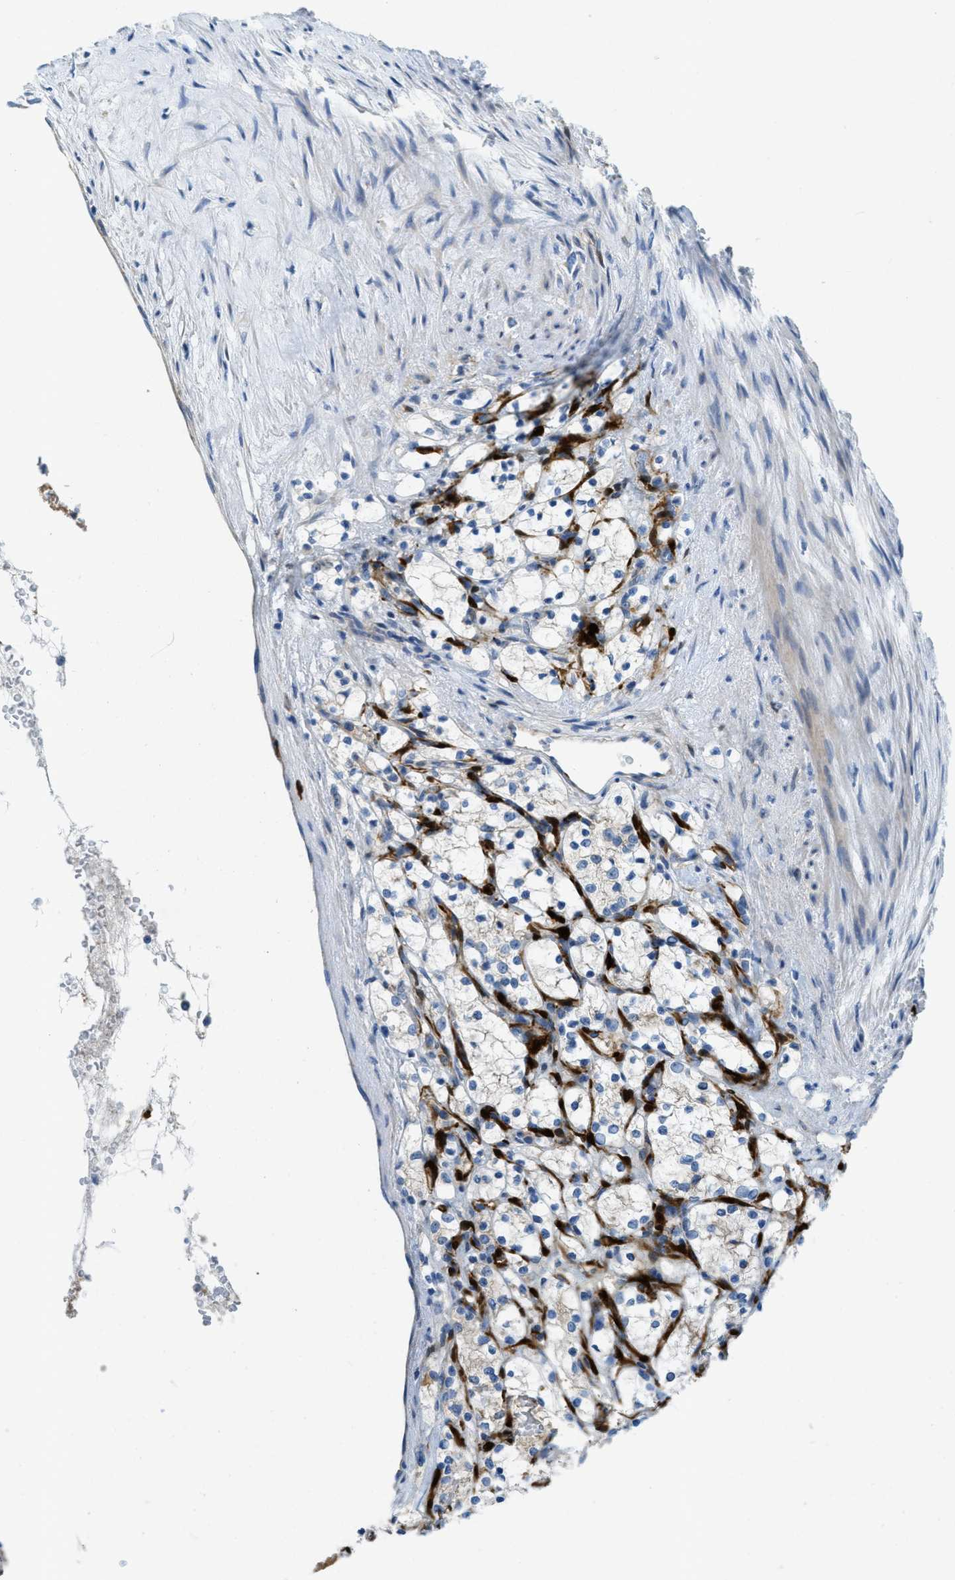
{"staining": {"intensity": "negative", "quantity": "none", "location": "none"}, "tissue": "renal cancer", "cell_type": "Tumor cells", "image_type": "cancer", "snomed": [{"axis": "morphology", "description": "Adenocarcinoma, NOS"}, {"axis": "topography", "description": "Kidney"}], "caption": "IHC of renal cancer (adenocarcinoma) reveals no expression in tumor cells. (Brightfield microscopy of DAB (3,3'-diaminobenzidine) immunohistochemistry (IHC) at high magnification).", "gene": "CYGB", "patient": {"sex": "female", "age": 69}}